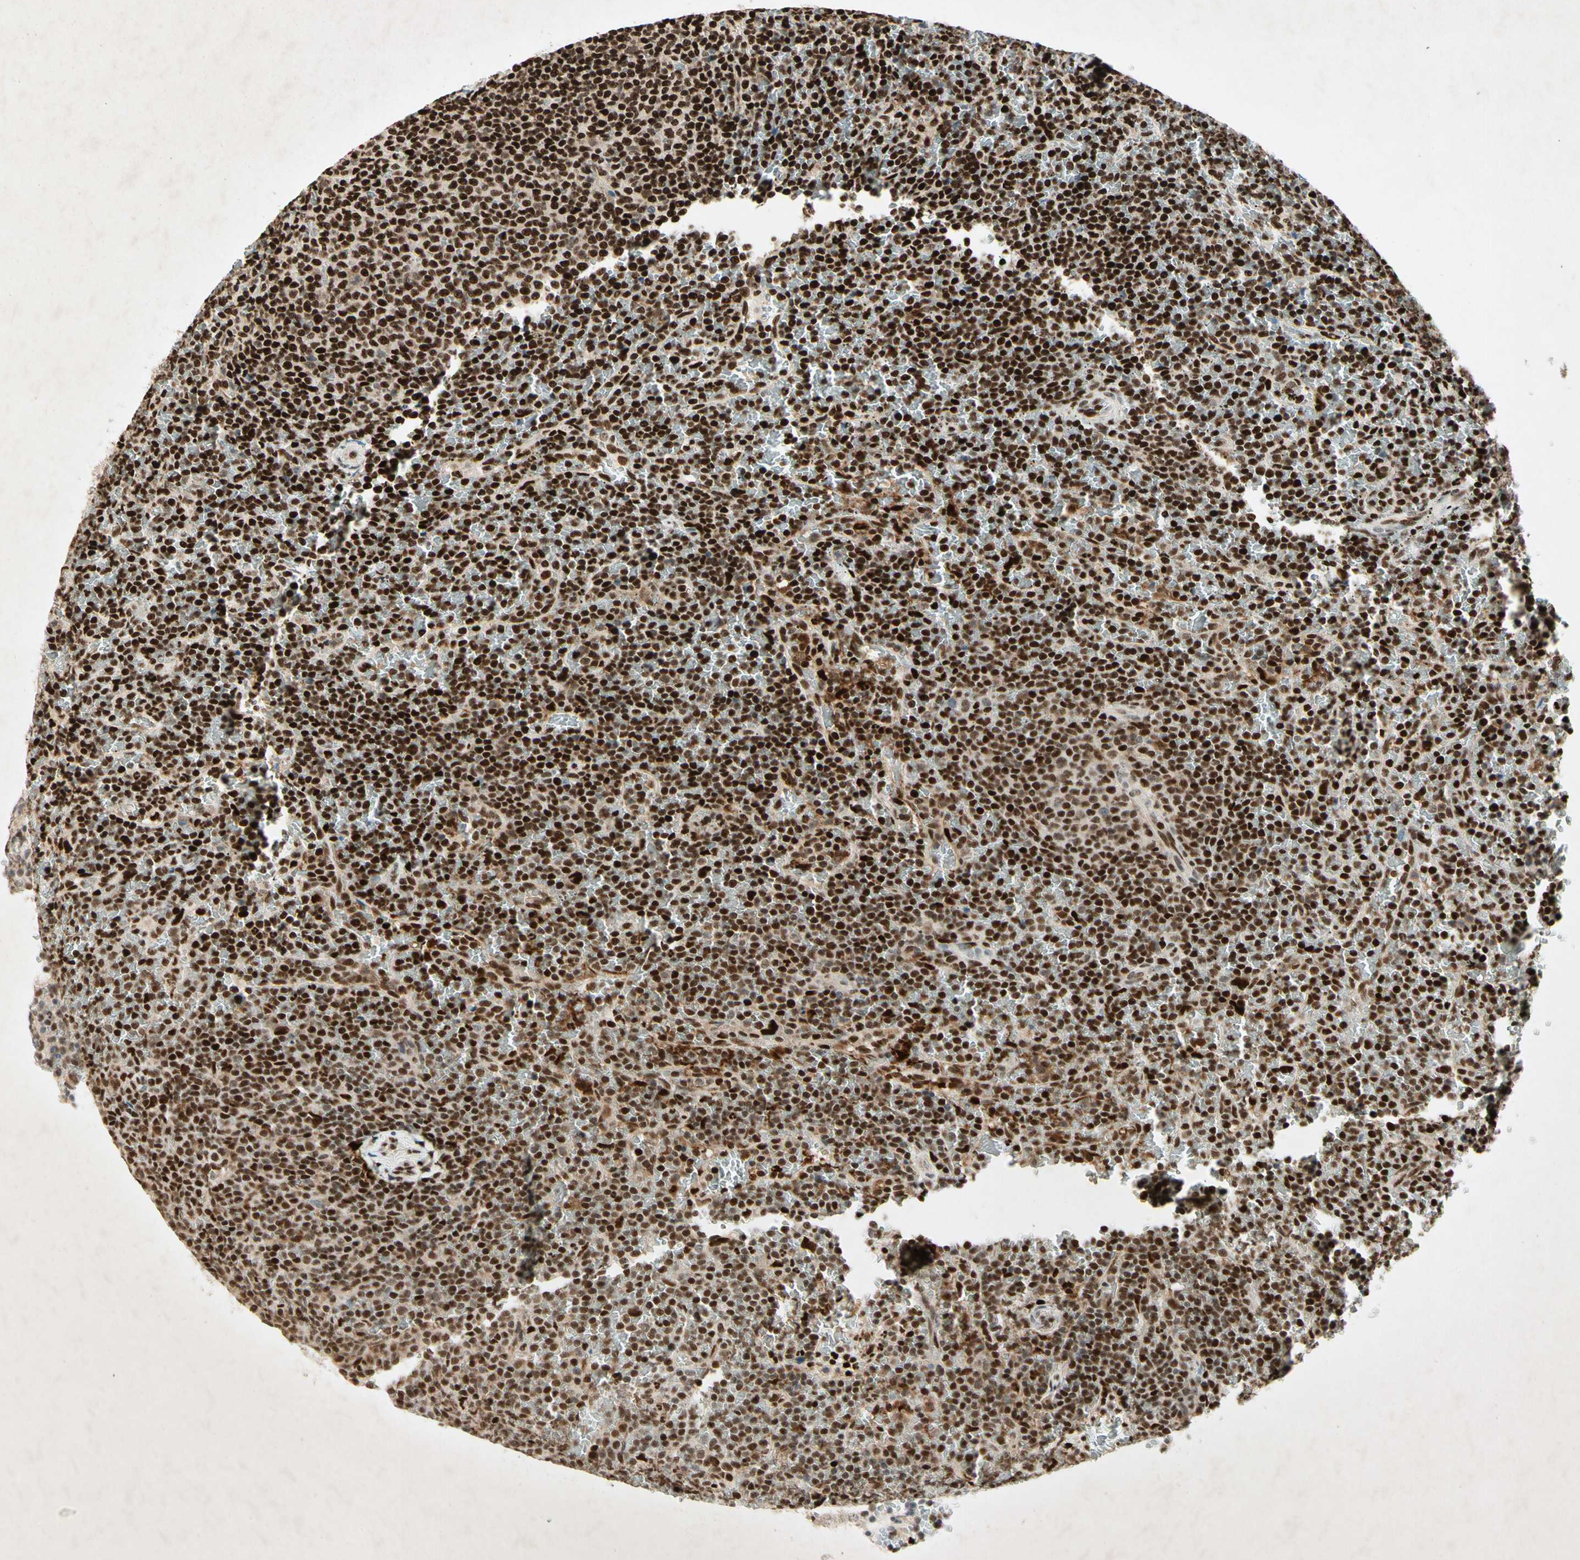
{"staining": {"intensity": "strong", "quantity": ">75%", "location": "nuclear"}, "tissue": "lymphoma", "cell_type": "Tumor cells", "image_type": "cancer", "snomed": [{"axis": "morphology", "description": "Malignant lymphoma, non-Hodgkin's type, Low grade"}, {"axis": "topography", "description": "Spleen"}], "caption": "Tumor cells show high levels of strong nuclear positivity in approximately >75% of cells in human low-grade malignant lymphoma, non-Hodgkin's type.", "gene": "RNF43", "patient": {"sex": "female", "age": 77}}